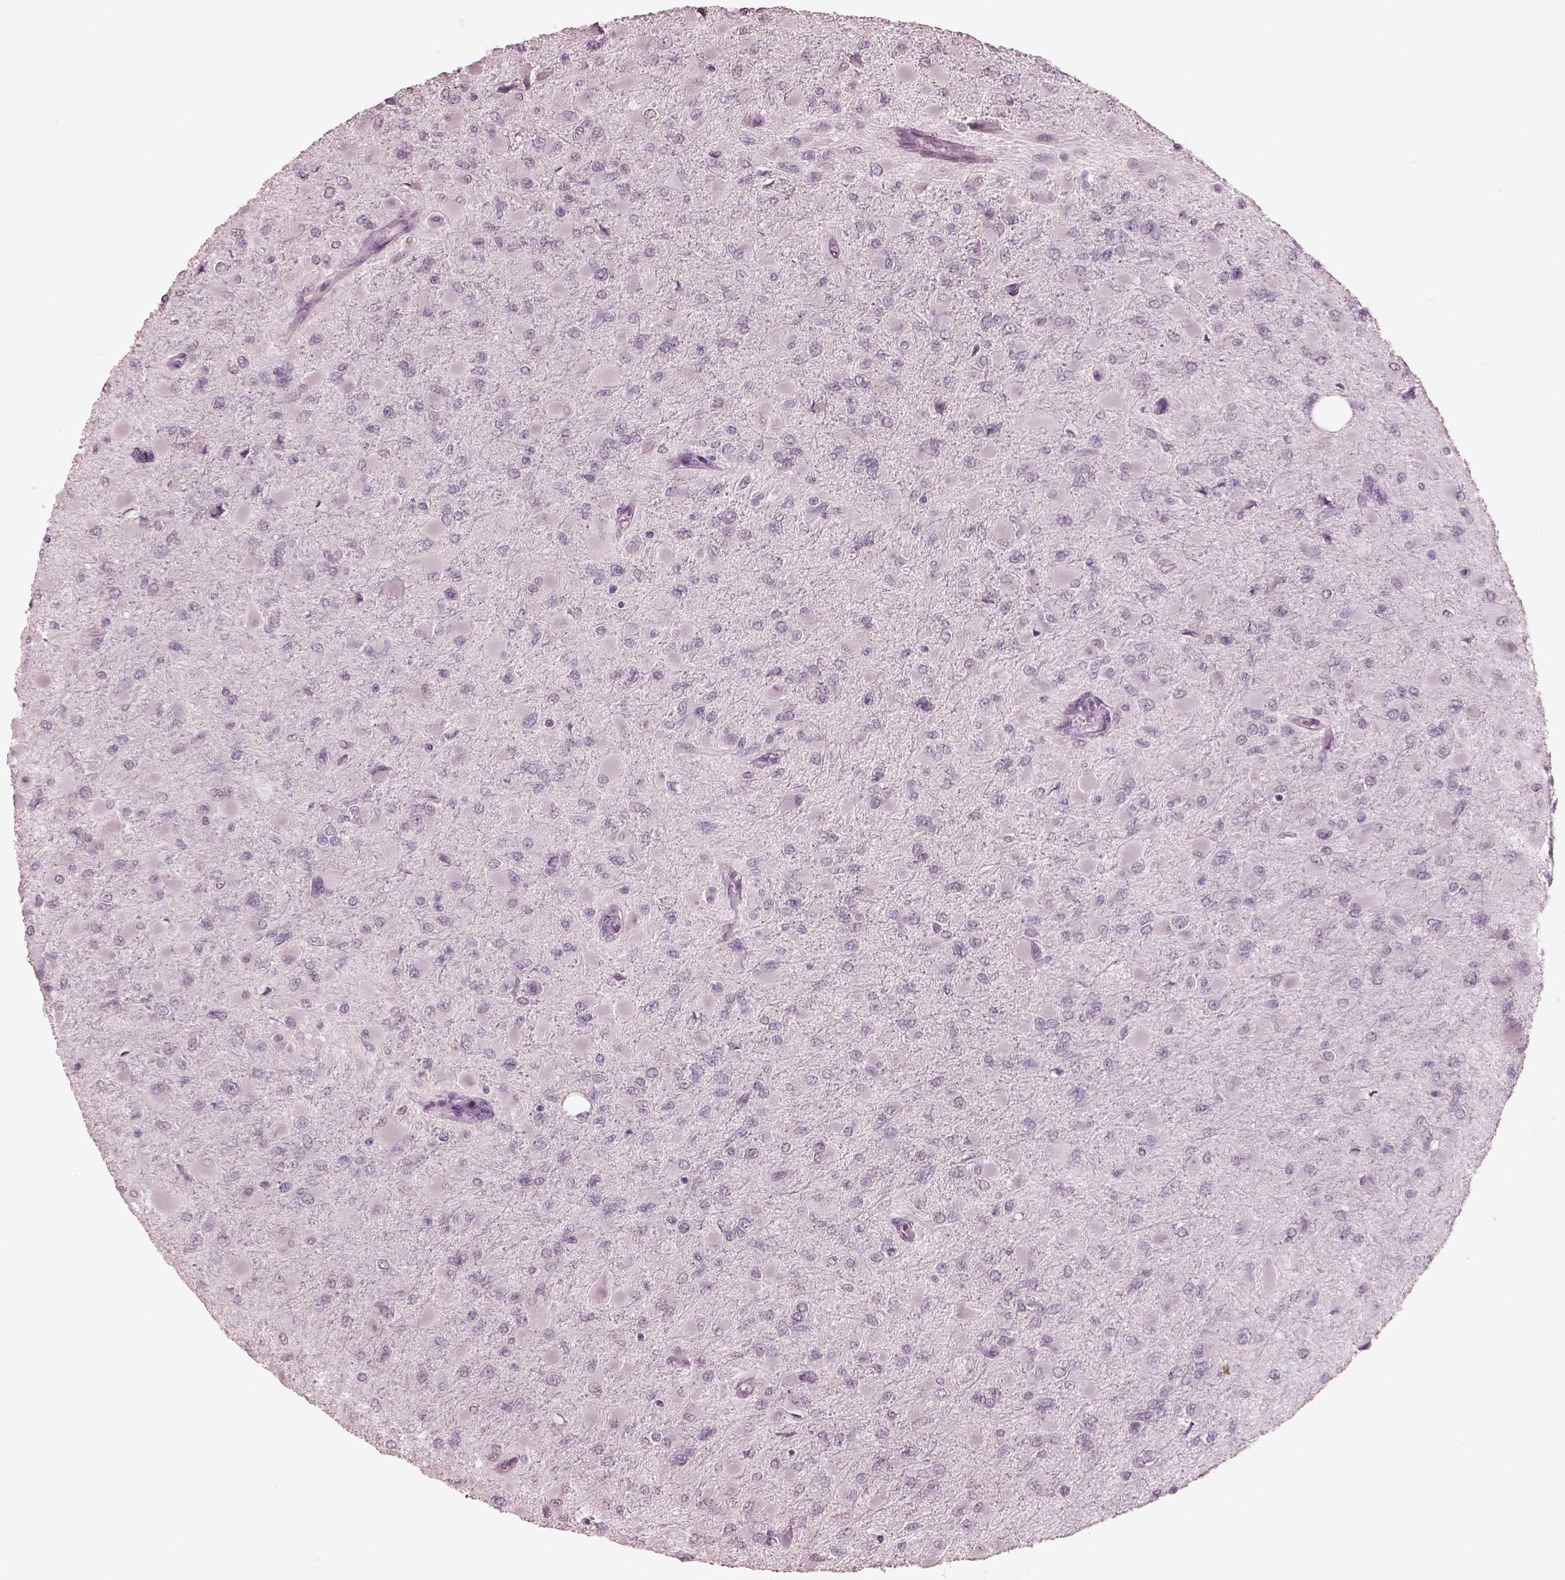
{"staining": {"intensity": "negative", "quantity": "none", "location": "none"}, "tissue": "glioma", "cell_type": "Tumor cells", "image_type": "cancer", "snomed": [{"axis": "morphology", "description": "Glioma, malignant, High grade"}, {"axis": "topography", "description": "Cerebral cortex"}], "caption": "High power microscopy micrograph of an IHC micrograph of glioma, revealing no significant staining in tumor cells. Brightfield microscopy of immunohistochemistry stained with DAB (3,3'-diaminobenzidine) (brown) and hematoxylin (blue), captured at high magnification.", "gene": "GARIN4", "patient": {"sex": "female", "age": 36}}